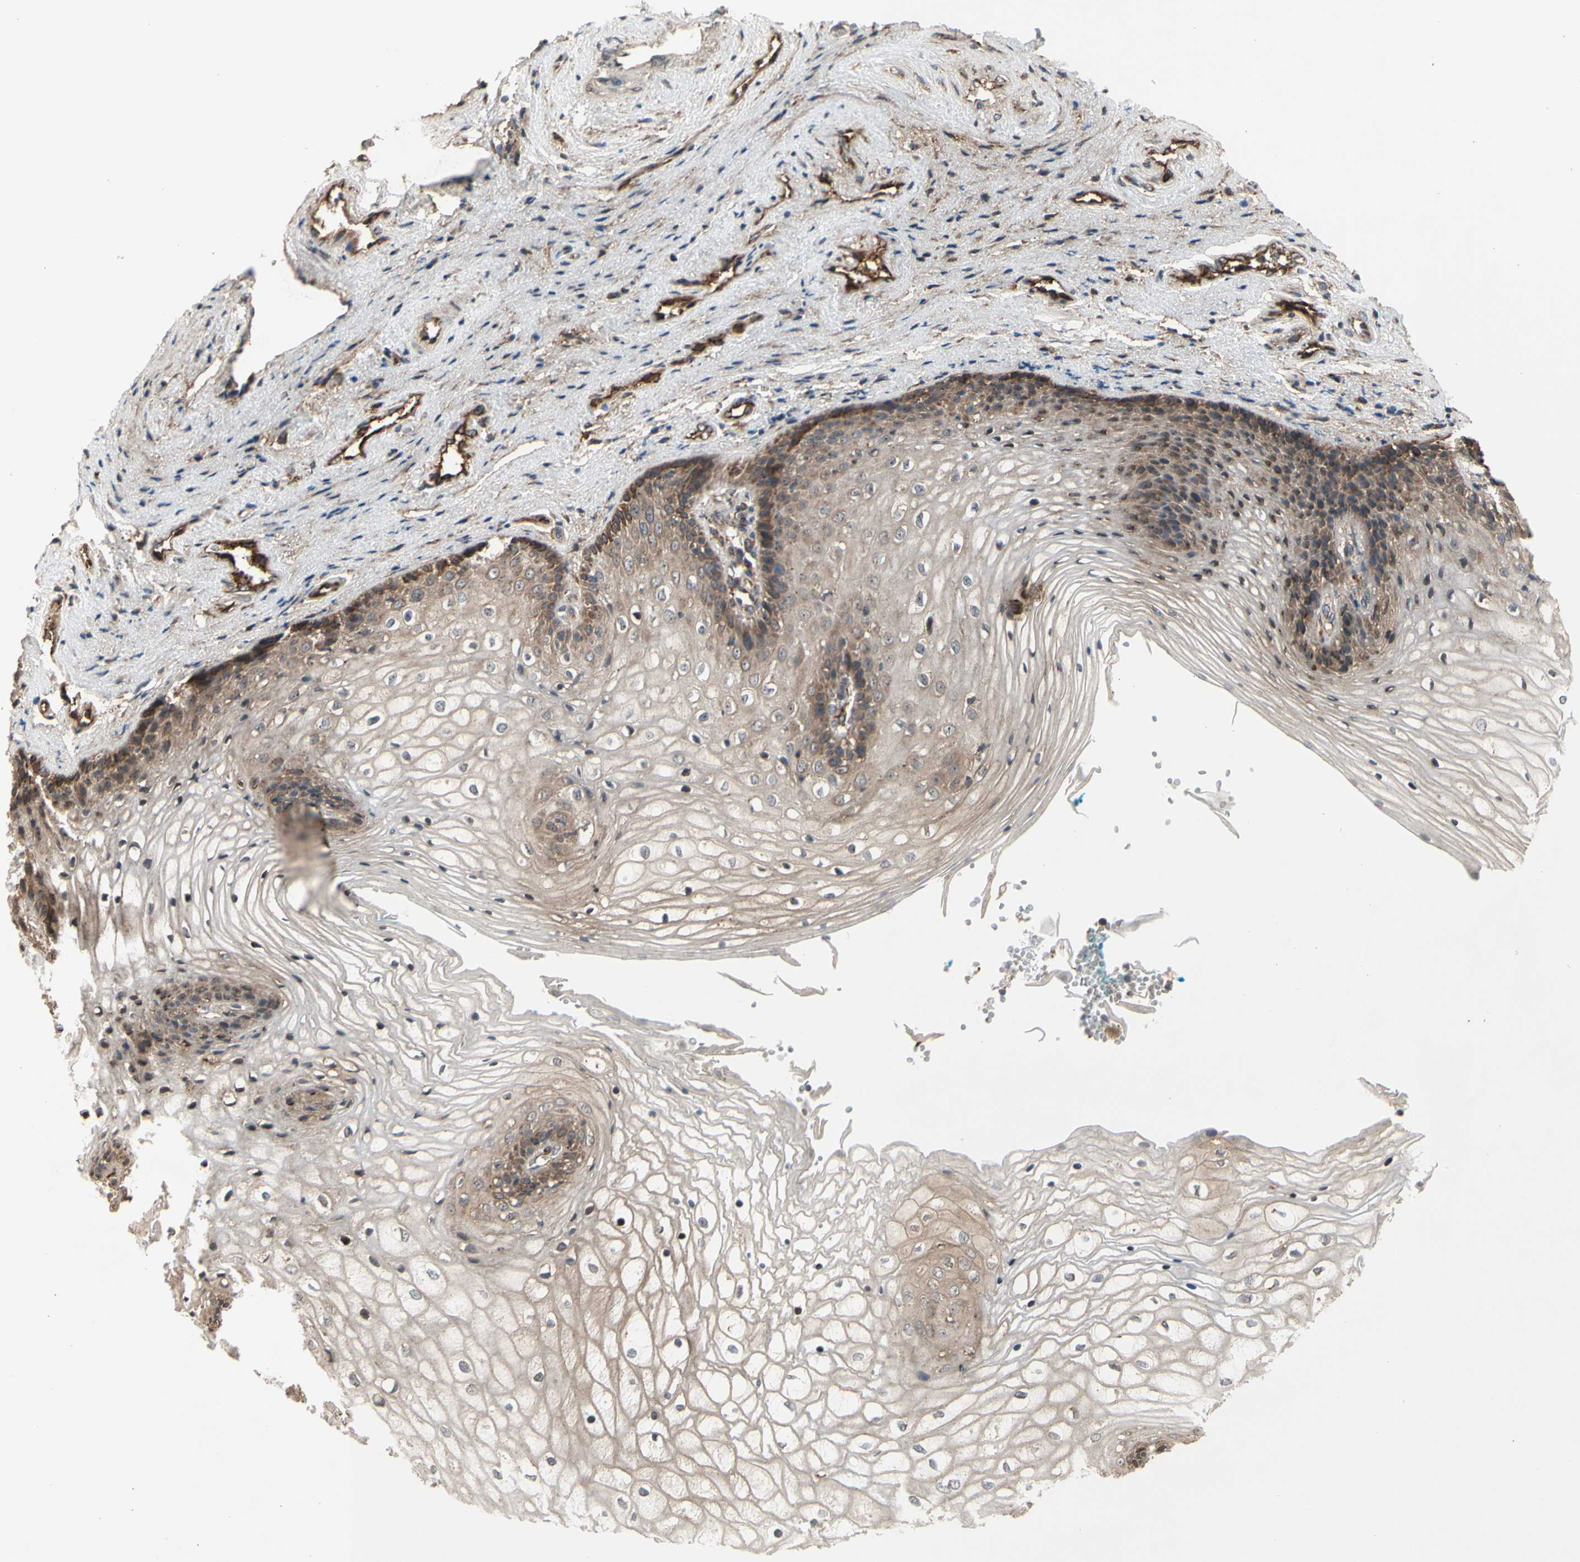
{"staining": {"intensity": "strong", "quantity": ">75%", "location": "cytoplasmic/membranous,nuclear"}, "tissue": "vagina", "cell_type": "Squamous epithelial cells", "image_type": "normal", "snomed": [{"axis": "morphology", "description": "Normal tissue, NOS"}, {"axis": "topography", "description": "Vagina"}], "caption": "High-power microscopy captured an IHC photomicrograph of normal vagina, revealing strong cytoplasmic/membranous,nuclear positivity in about >75% of squamous epithelial cells. Nuclei are stained in blue.", "gene": "SLC39A9", "patient": {"sex": "female", "age": 34}}